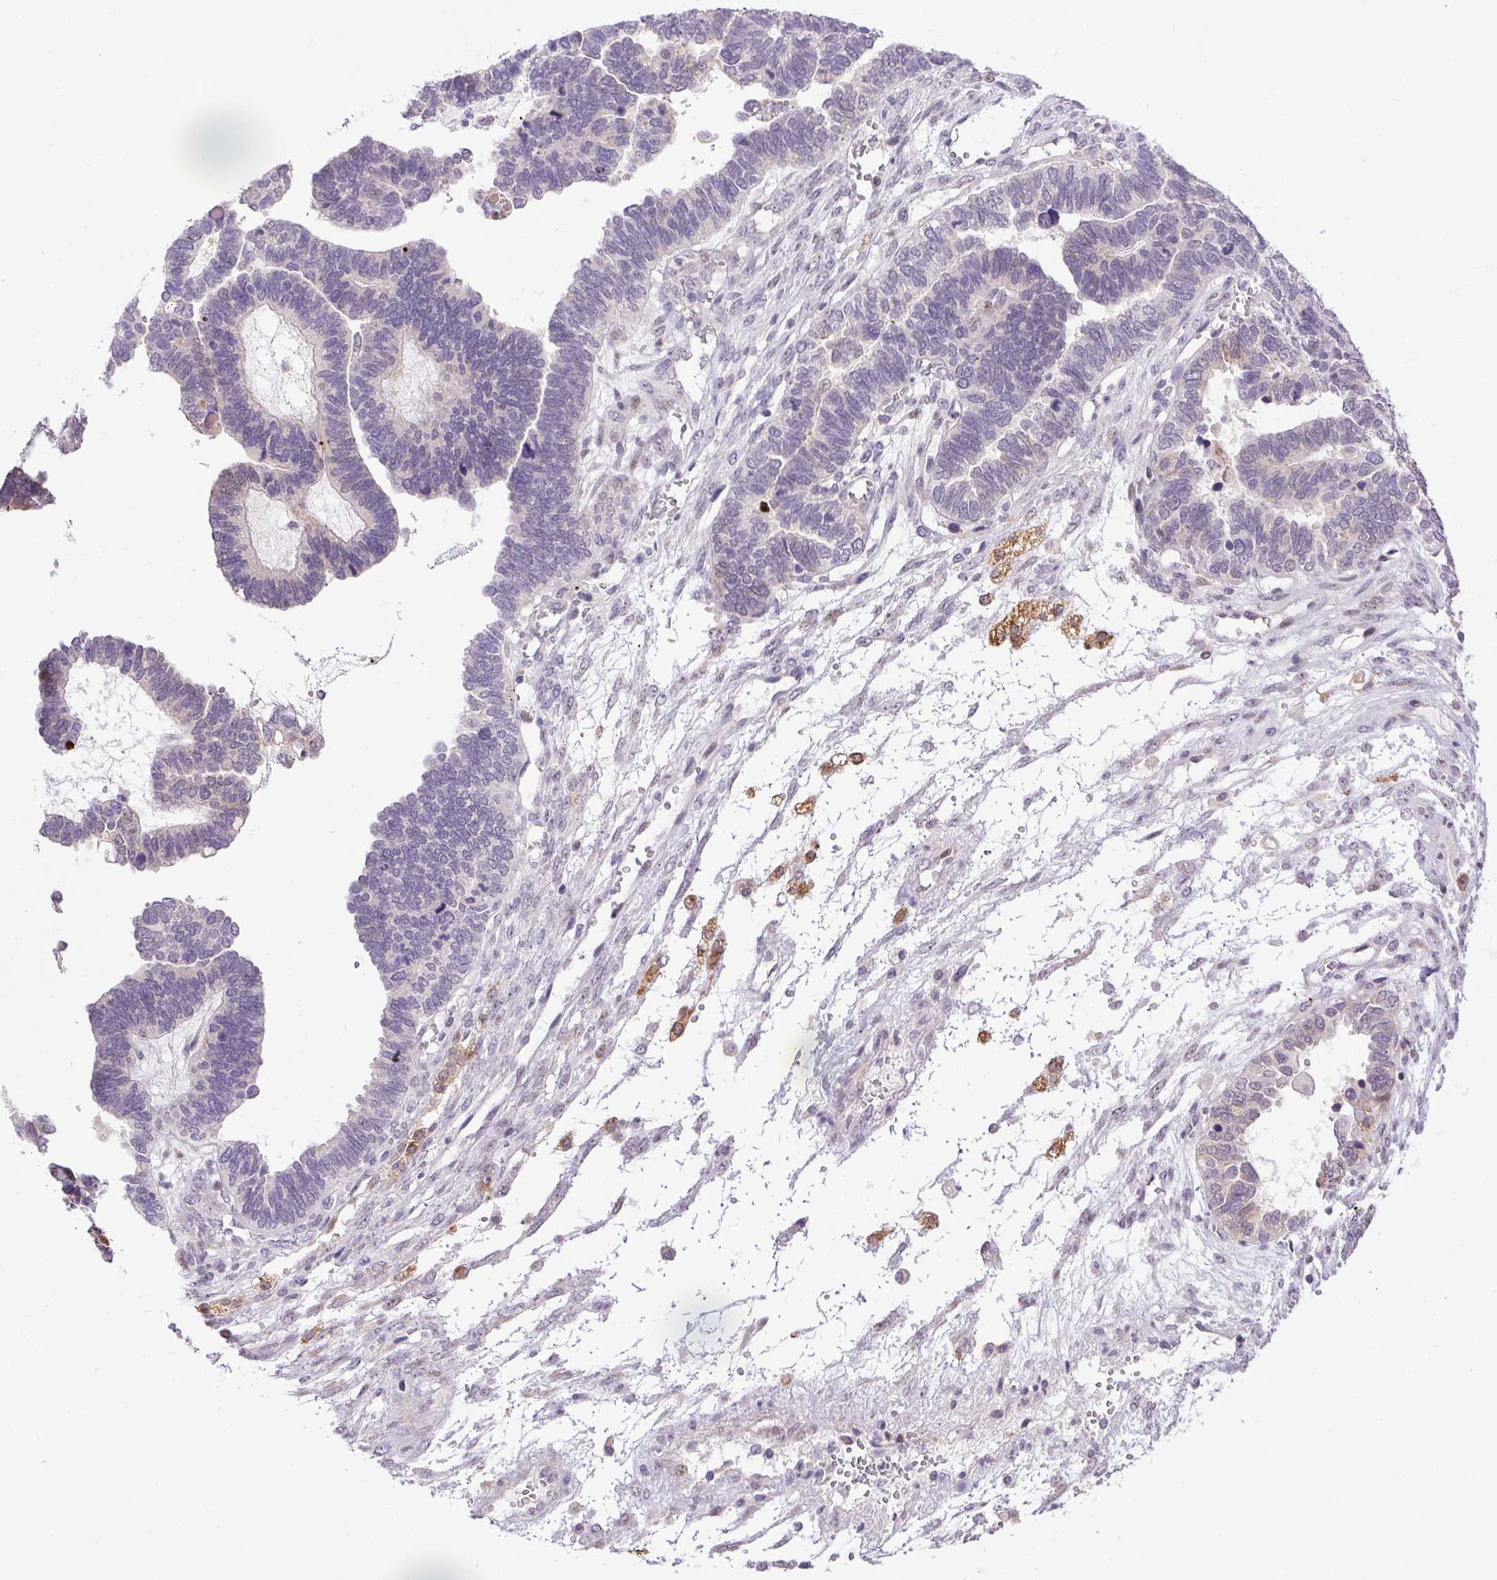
{"staining": {"intensity": "negative", "quantity": "none", "location": "none"}, "tissue": "ovarian cancer", "cell_type": "Tumor cells", "image_type": "cancer", "snomed": [{"axis": "morphology", "description": "Cystadenocarcinoma, serous, NOS"}, {"axis": "topography", "description": "Ovary"}], "caption": "There is no significant staining in tumor cells of ovarian cancer (serous cystadenocarcinoma).", "gene": "LRRTM1", "patient": {"sex": "female", "age": 51}}